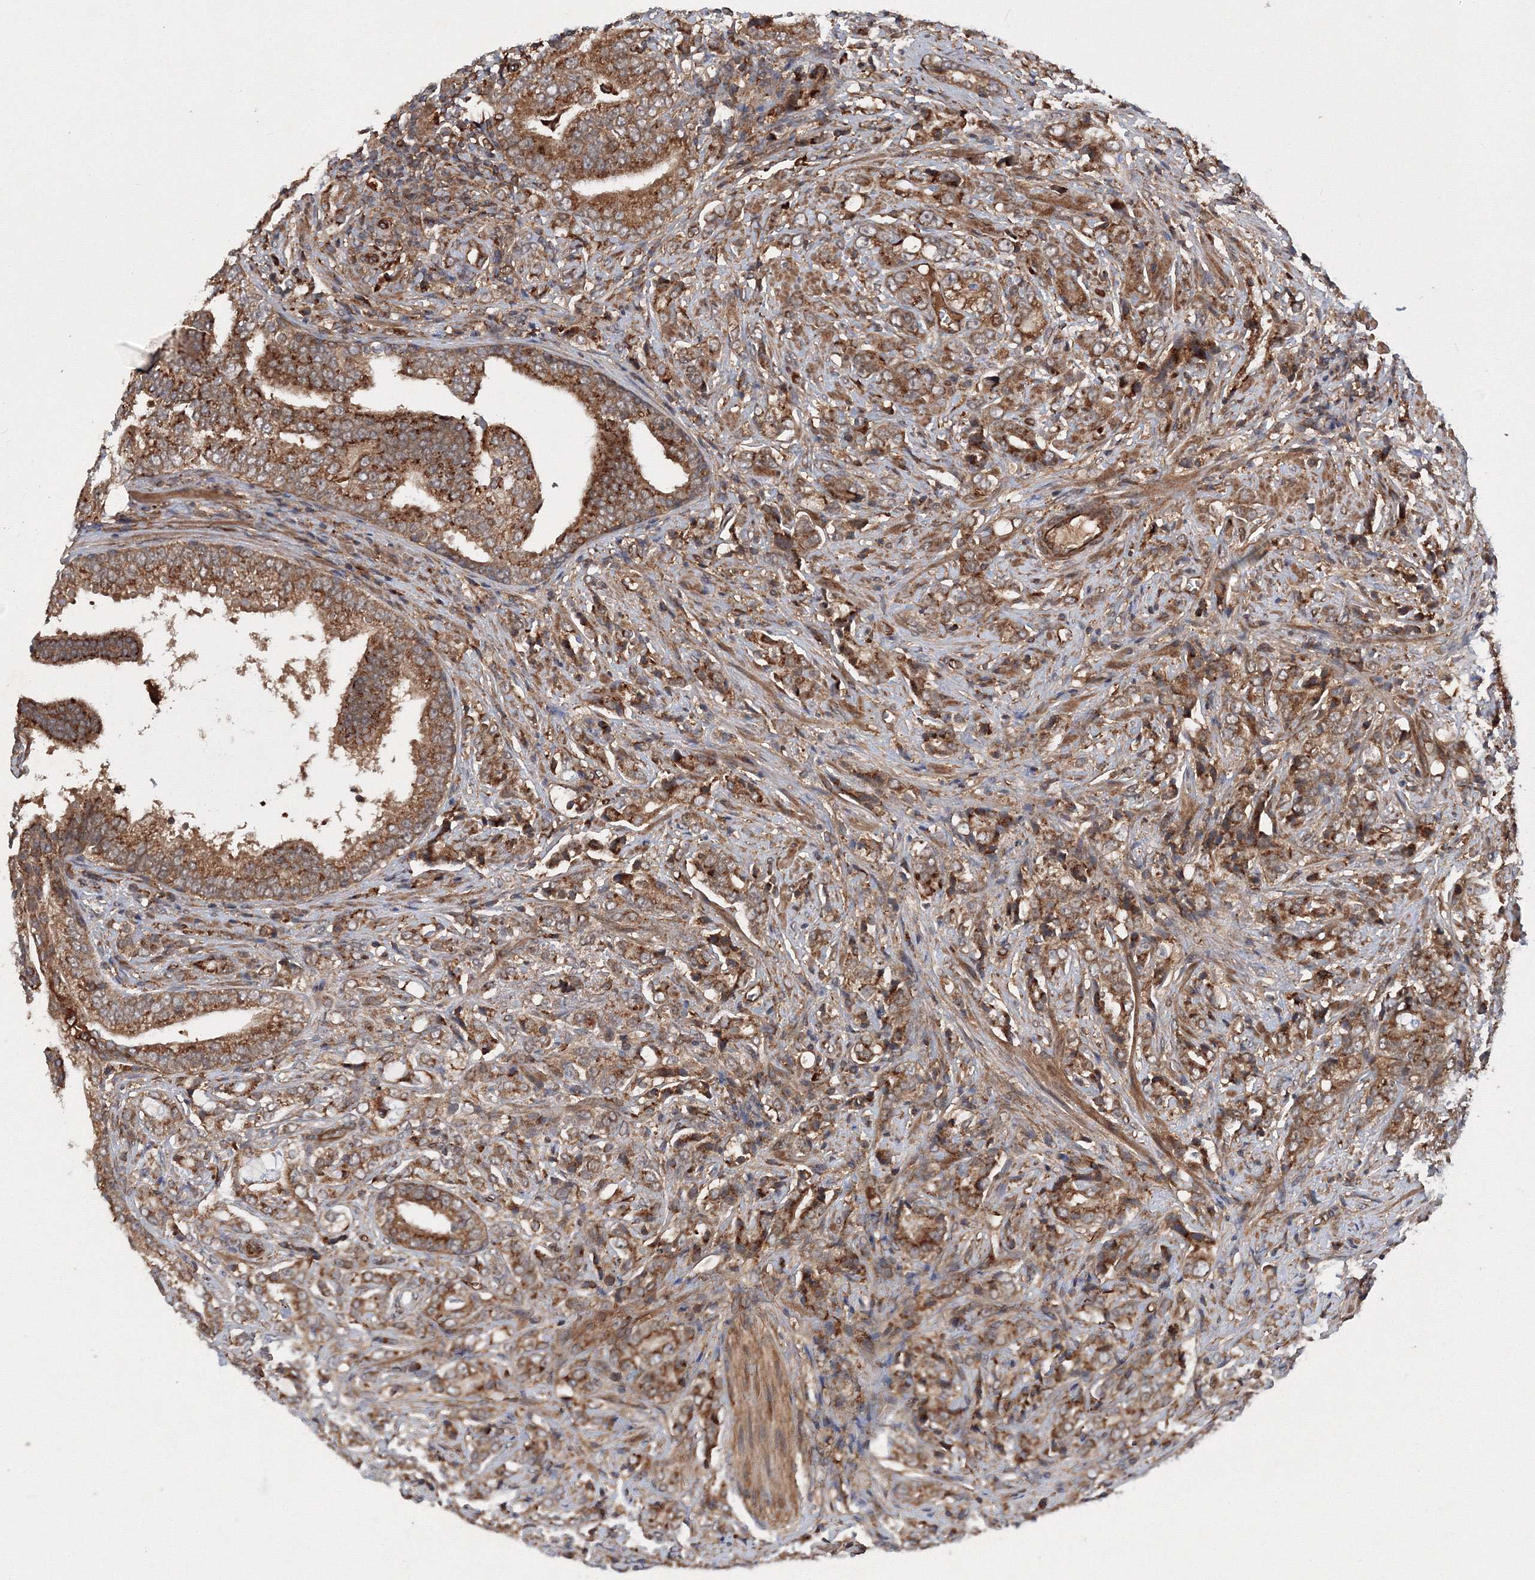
{"staining": {"intensity": "moderate", "quantity": ">75%", "location": "cytoplasmic/membranous"}, "tissue": "prostate cancer", "cell_type": "Tumor cells", "image_type": "cancer", "snomed": [{"axis": "morphology", "description": "Adenocarcinoma, High grade"}, {"axis": "topography", "description": "Prostate"}], "caption": "High-grade adenocarcinoma (prostate) tissue reveals moderate cytoplasmic/membranous staining in about >75% of tumor cells, visualized by immunohistochemistry.", "gene": "ATG3", "patient": {"sex": "male", "age": 57}}